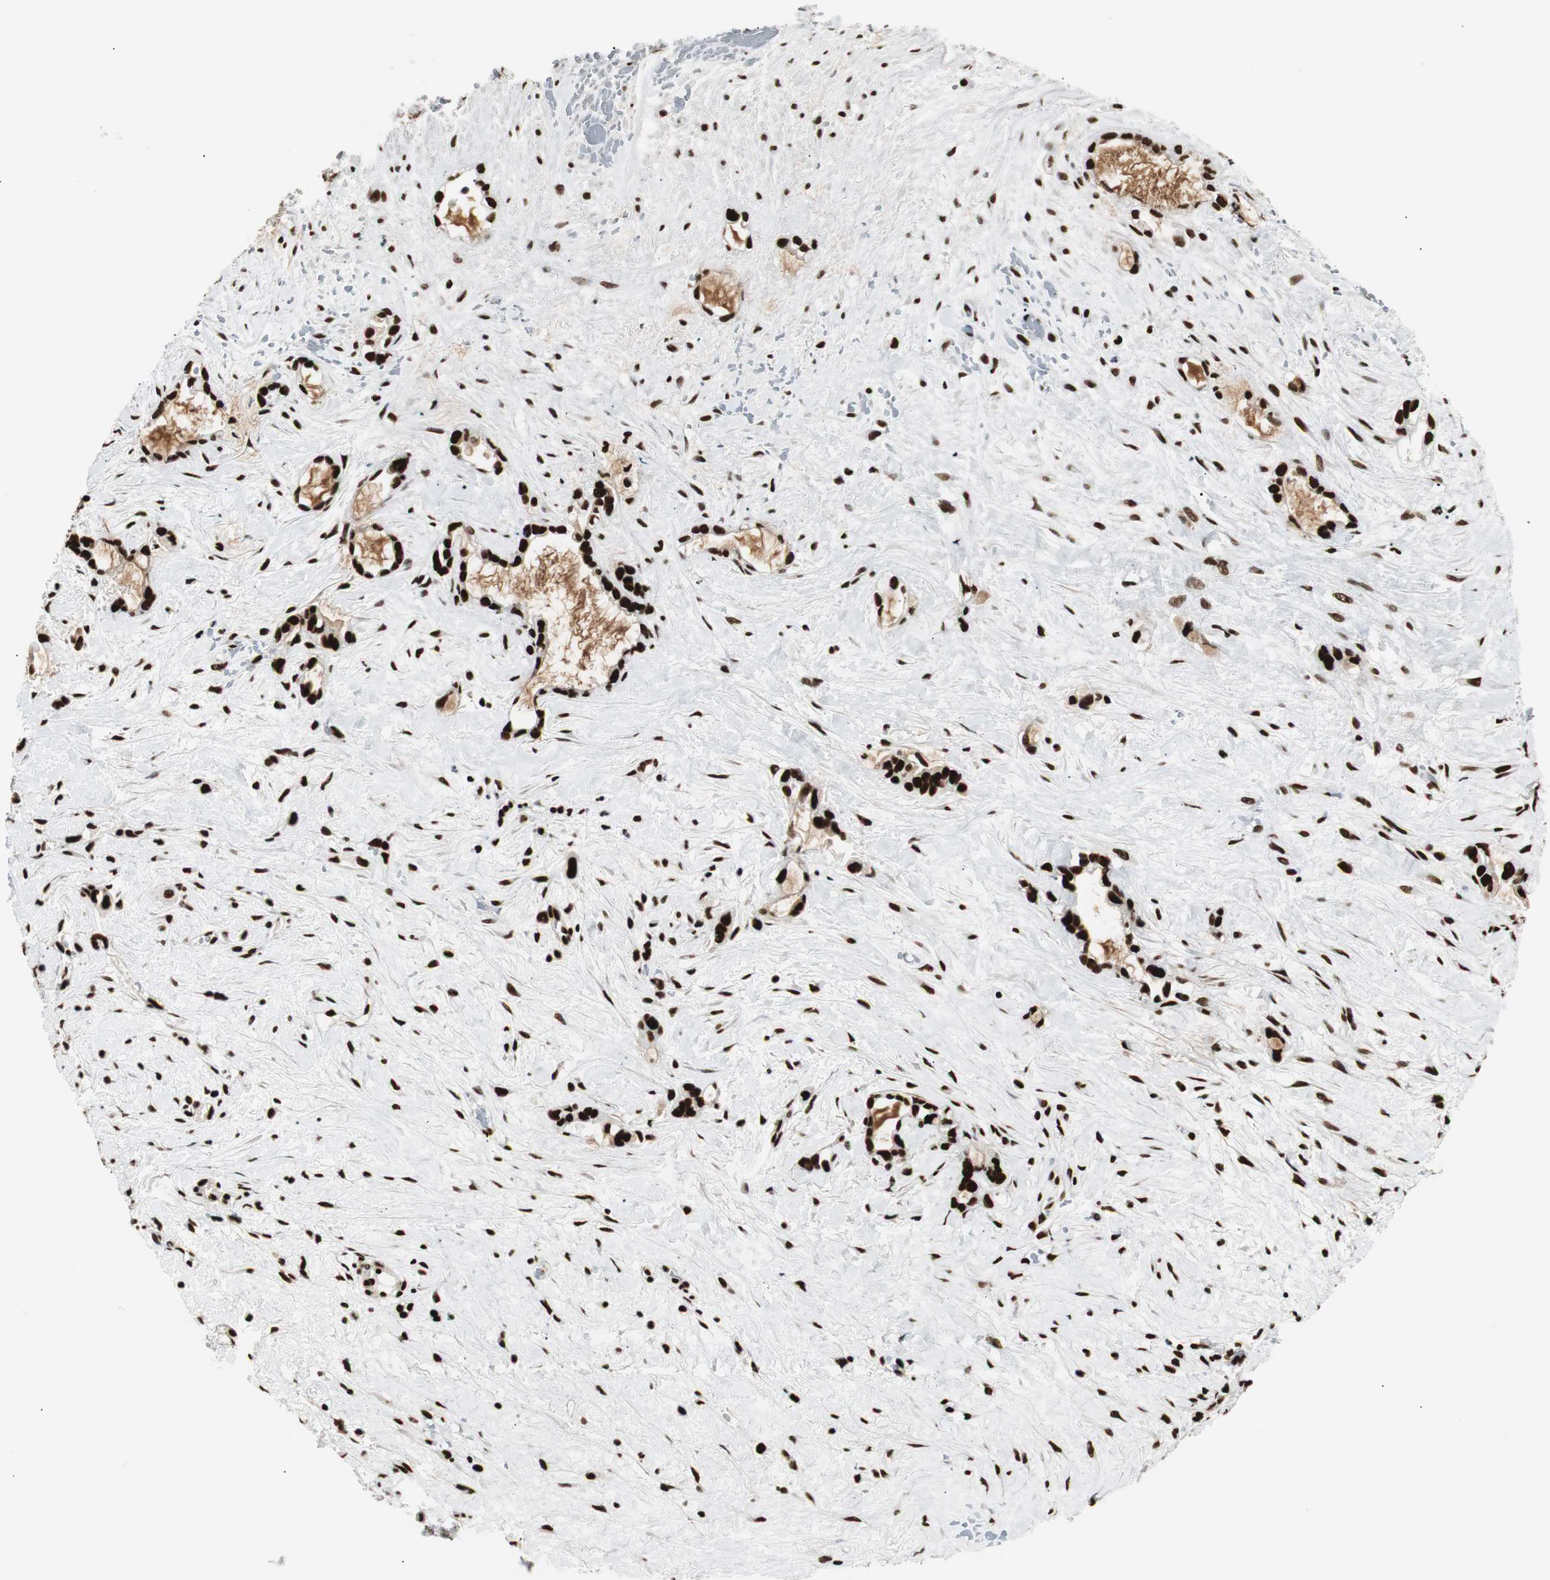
{"staining": {"intensity": "strong", "quantity": ">75%", "location": "nuclear"}, "tissue": "liver cancer", "cell_type": "Tumor cells", "image_type": "cancer", "snomed": [{"axis": "morphology", "description": "Cholangiocarcinoma"}, {"axis": "topography", "description": "Liver"}], "caption": "Immunohistochemical staining of human liver cholangiocarcinoma exhibits high levels of strong nuclear staining in approximately >75% of tumor cells.", "gene": "MTA2", "patient": {"sex": "female", "age": 65}}